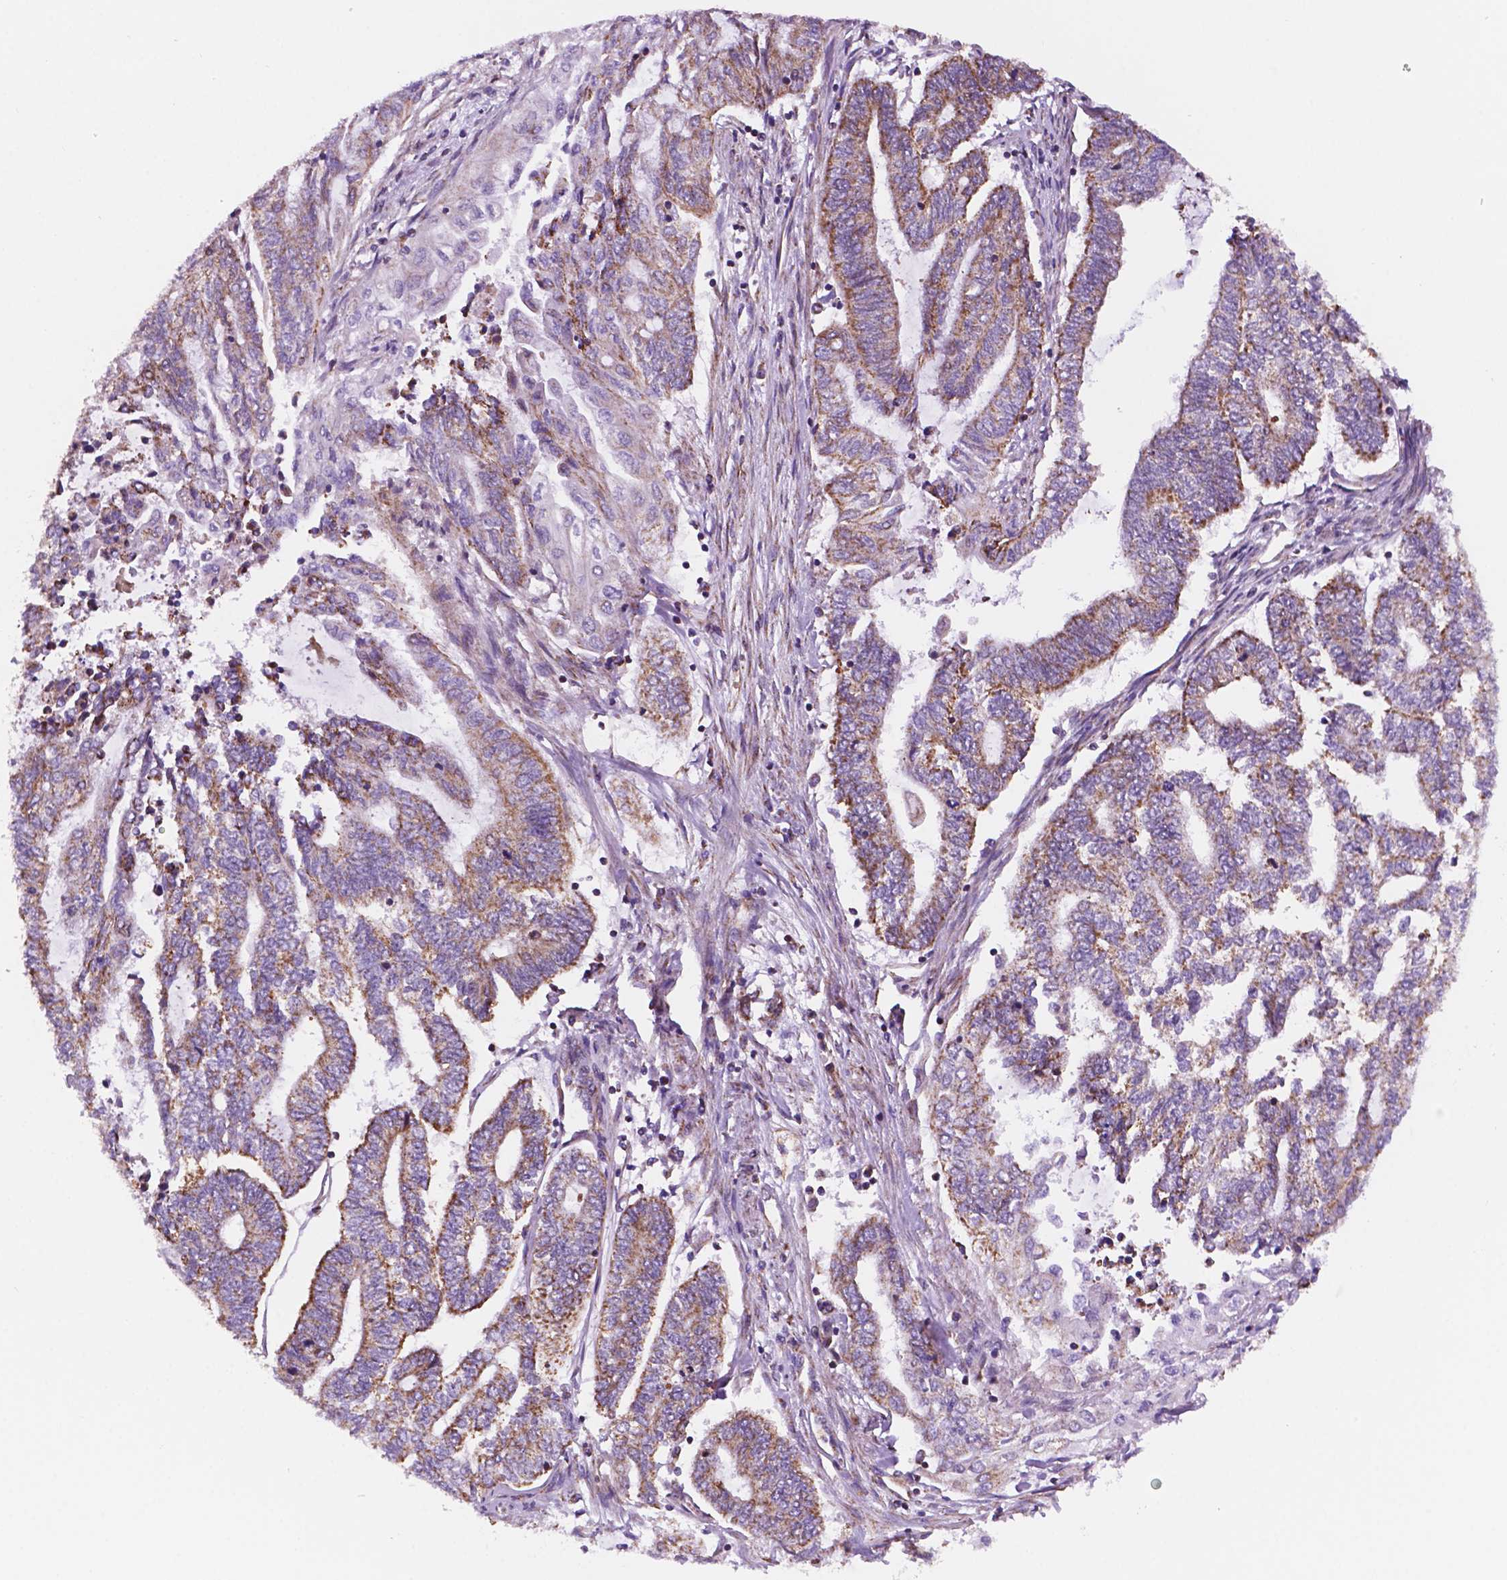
{"staining": {"intensity": "moderate", "quantity": ">75%", "location": "cytoplasmic/membranous"}, "tissue": "endometrial cancer", "cell_type": "Tumor cells", "image_type": "cancer", "snomed": [{"axis": "morphology", "description": "Adenocarcinoma, NOS"}, {"axis": "topography", "description": "Uterus"}, {"axis": "topography", "description": "Endometrium"}], "caption": "Tumor cells display medium levels of moderate cytoplasmic/membranous staining in approximately >75% of cells in endometrial cancer (adenocarcinoma). (IHC, brightfield microscopy, high magnification).", "gene": "GEMIN4", "patient": {"sex": "female", "age": 70}}